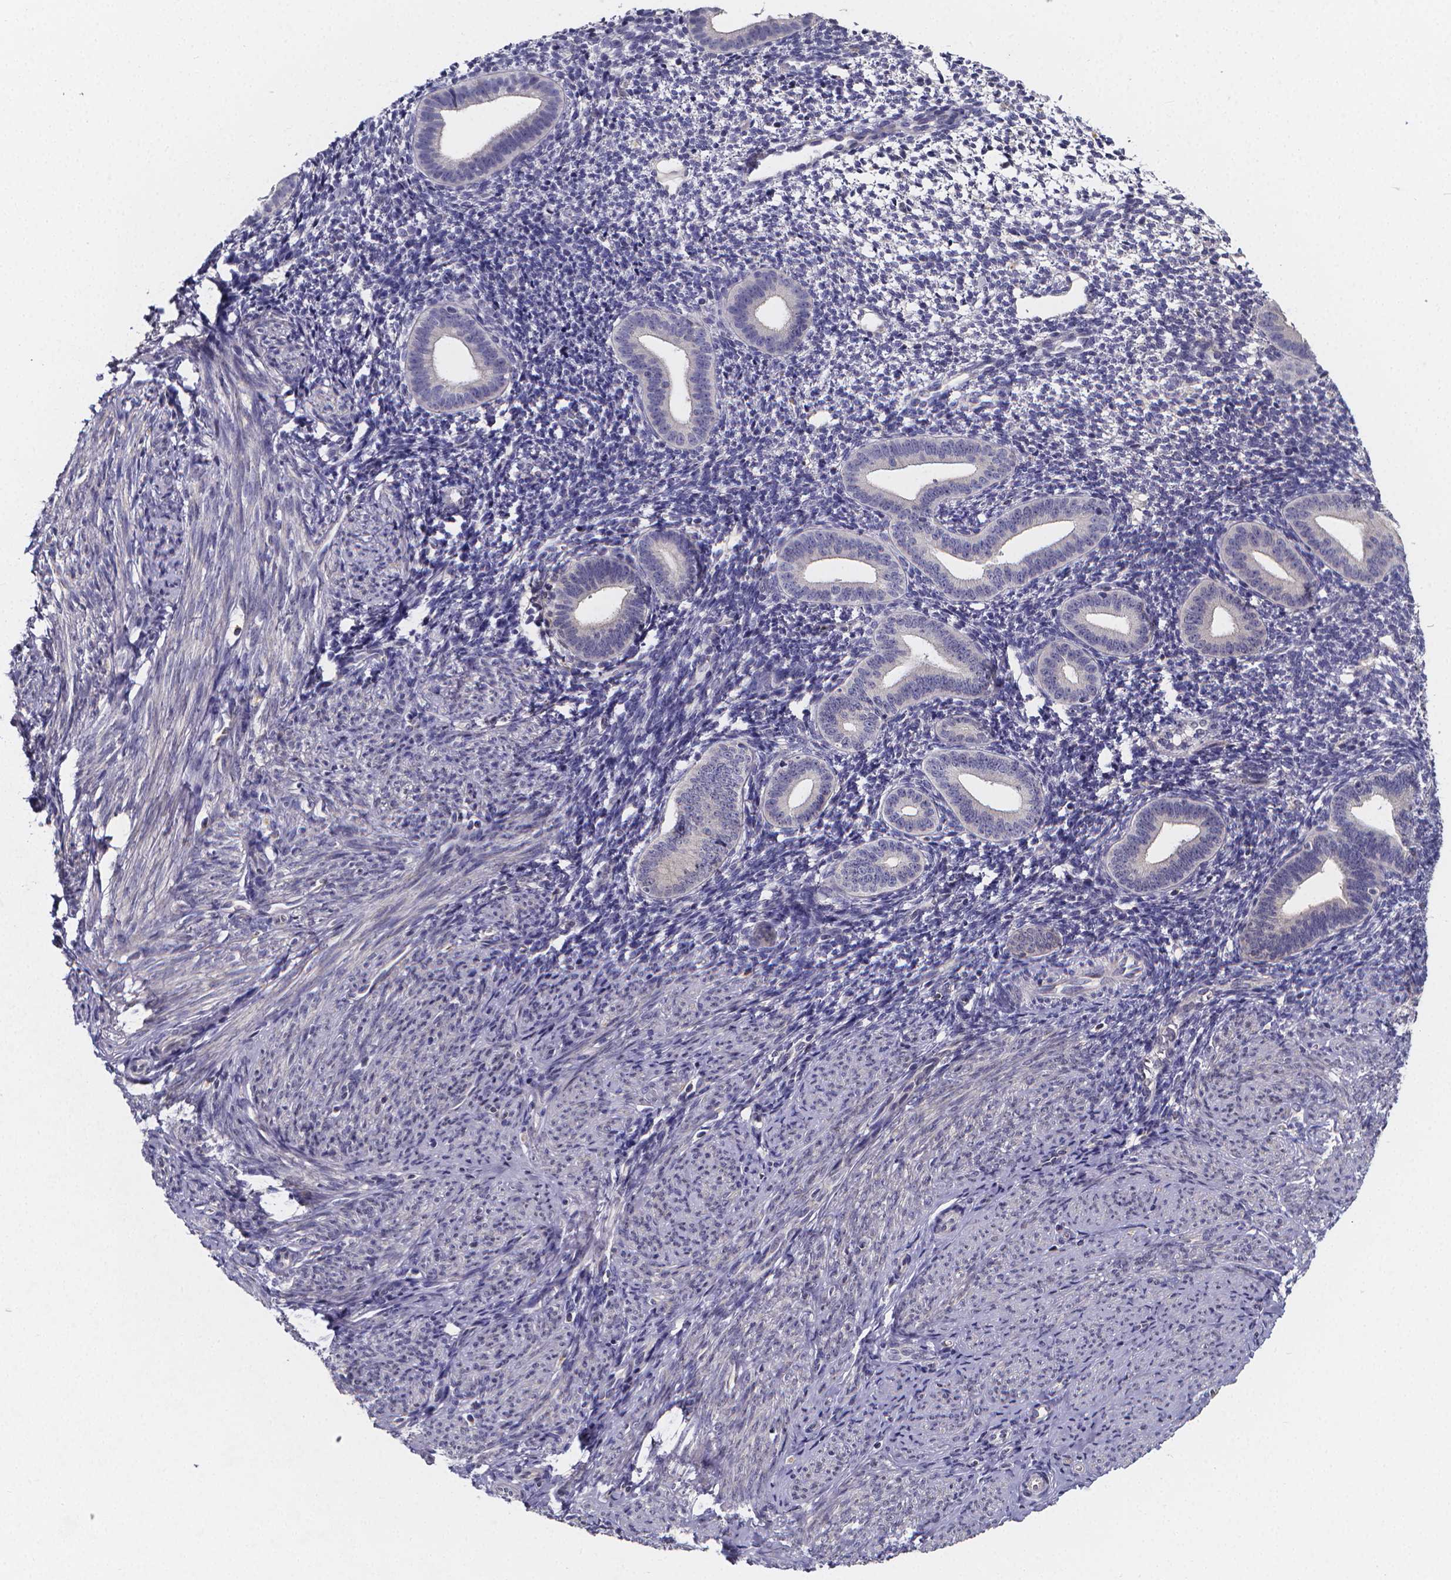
{"staining": {"intensity": "negative", "quantity": "none", "location": "none"}, "tissue": "endometrium", "cell_type": "Cells in endometrial stroma", "image_type": "normal", "snomed": [{"axis": "morphology", "description": "Normal tissue, NOS"}, {"axis": "topography", "description": "Endometrium"}], "caption": "Immunohistochemistry of normal human endometrium reveals no positivity in cells in endometrial stroma.", "gene": "PAH", "patient": {"sex": "female", "age": 40}}